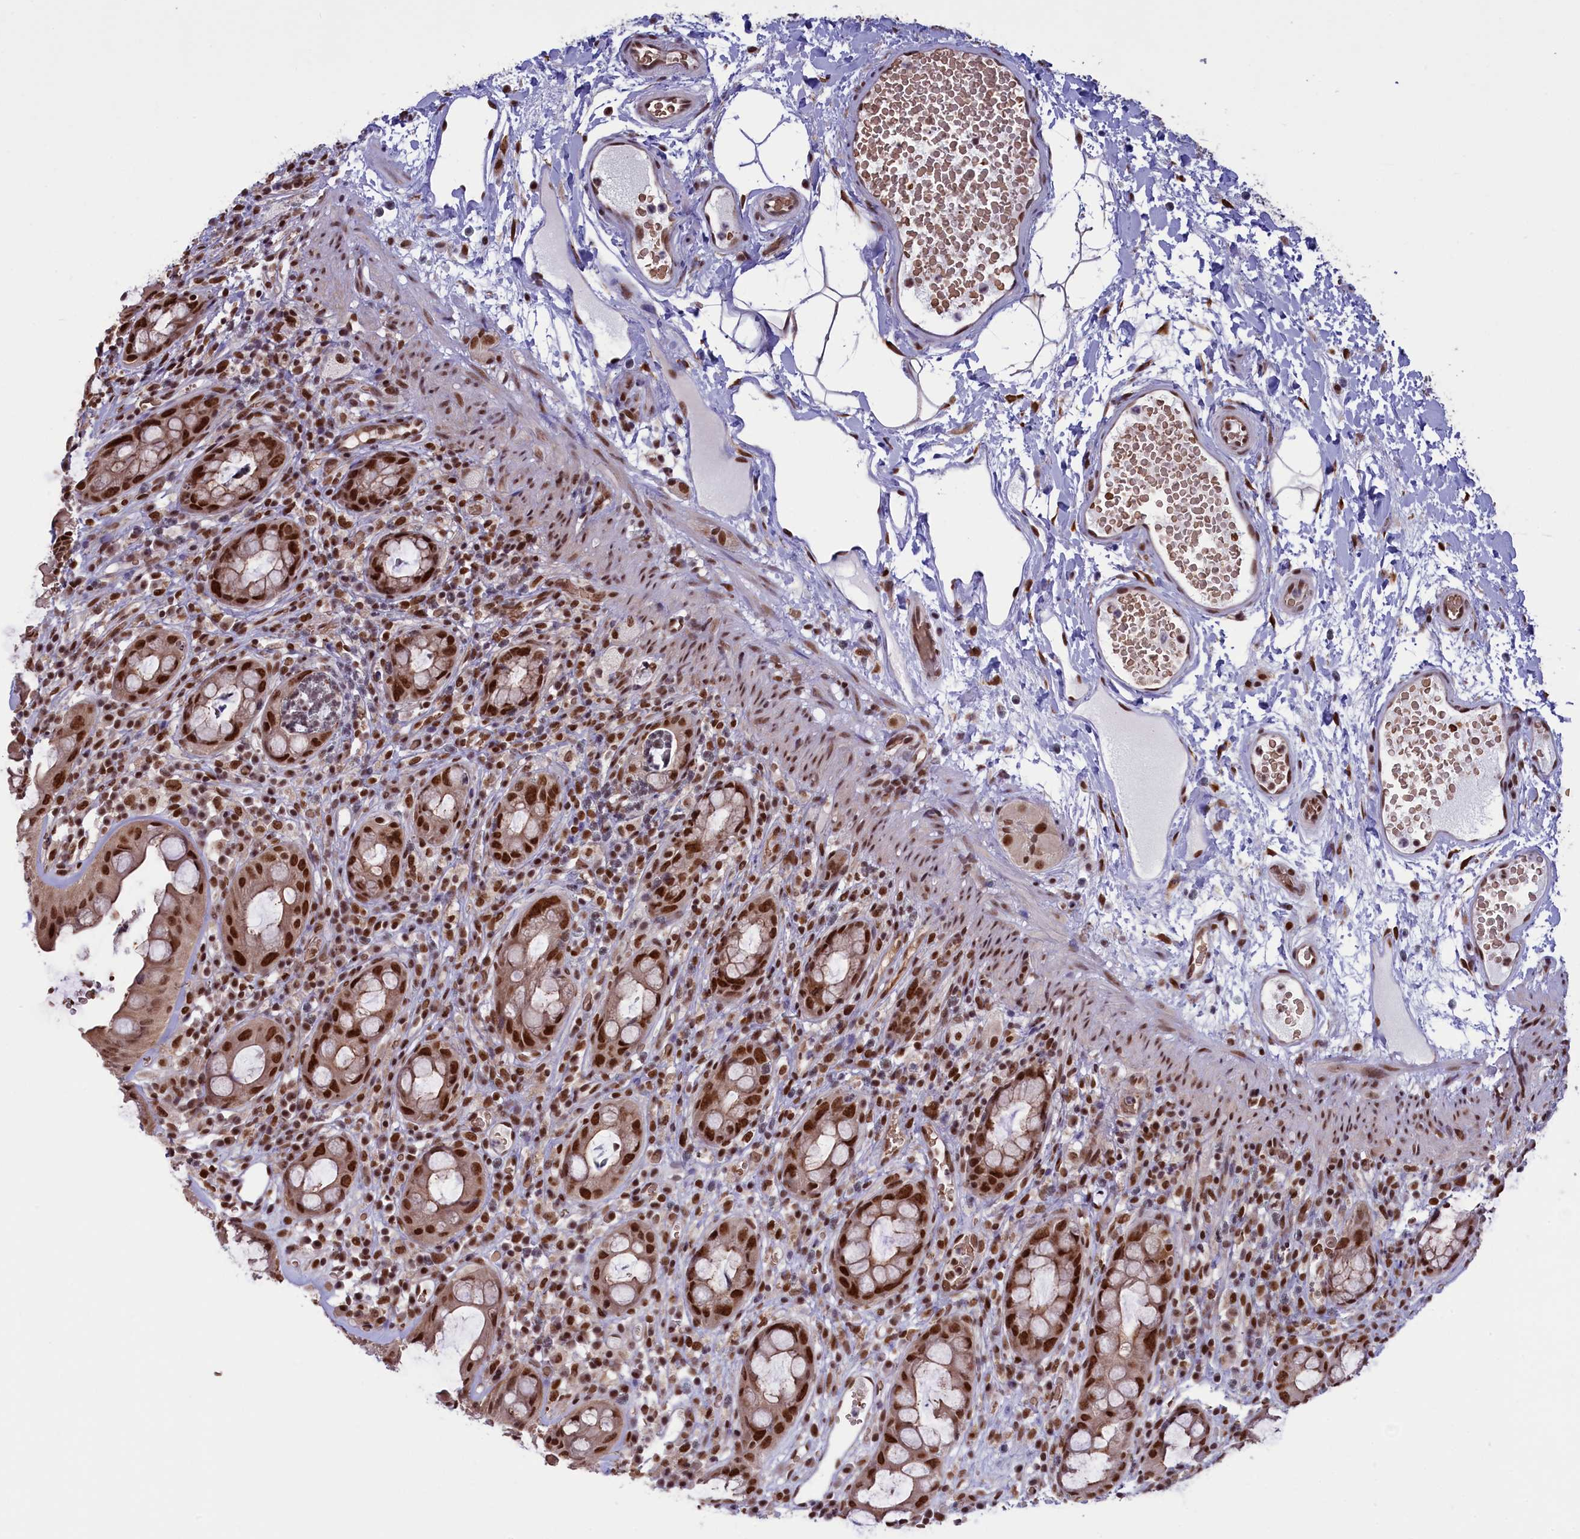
{"staining": {"intensity": "strong", "quantity": ">75%", "location": "cytoplasmic/membranous,nuclear"}, "tissue": "rectum", "cell_type": "Glandular cells", "image_type": "normal", "snomed": [{"axis": "morphology", "description": "Normal tissue, NOS"}, {"axis": "topography", "description": "Rectum"}], "caption": "Protein expression analysis of normal rectum shows strong cytoplasmic/membranous,nuclear positivity in approximately >75% of glandular cells. (IHC, brightfield microscopy, high magnification).", "gene": "MPHOSPH8", "patient": {"sex": "female", "age": 57}}